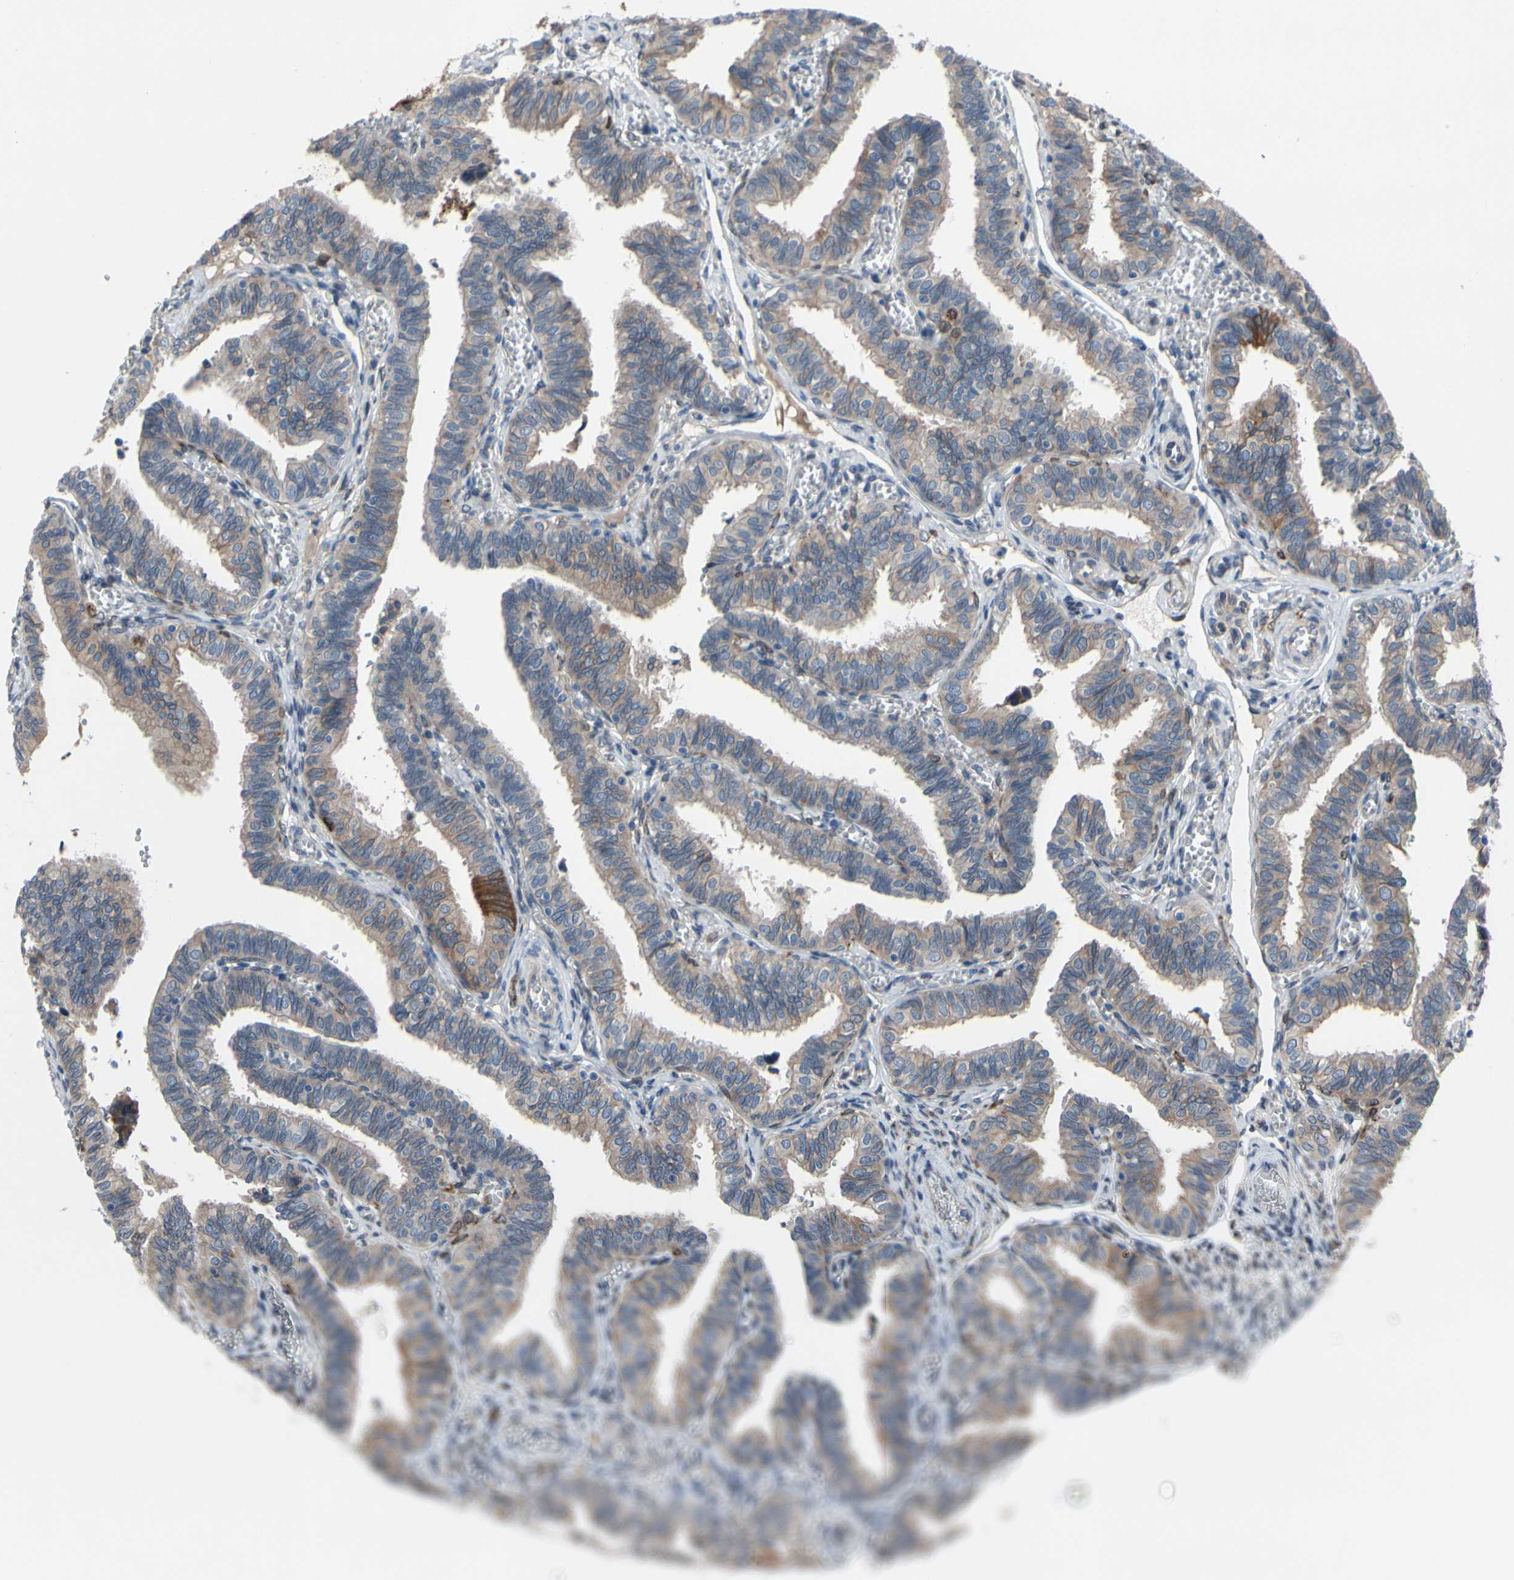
{"staining": {"intensity": "weak", "quantity": ">75%", "location": "cytoplasmic/membranous"}, "tissue": "fallopian tube", "cell_type": "Glandular cells", "image_type": "normal", "snomed": [{"axis": "morphology", "description": "Normal tissue, NOS"}, {"axis": "topography", "description": "Fallopian tube"}], "caption": "Immunohistochemistry of normal human fallopian tube demonstrates low levels of weak cytoplasmic/membranous positivity in about >75% of glandular cells.", "gene": "PRXL2A", "patient": {"sex": "female", "age": 46}}